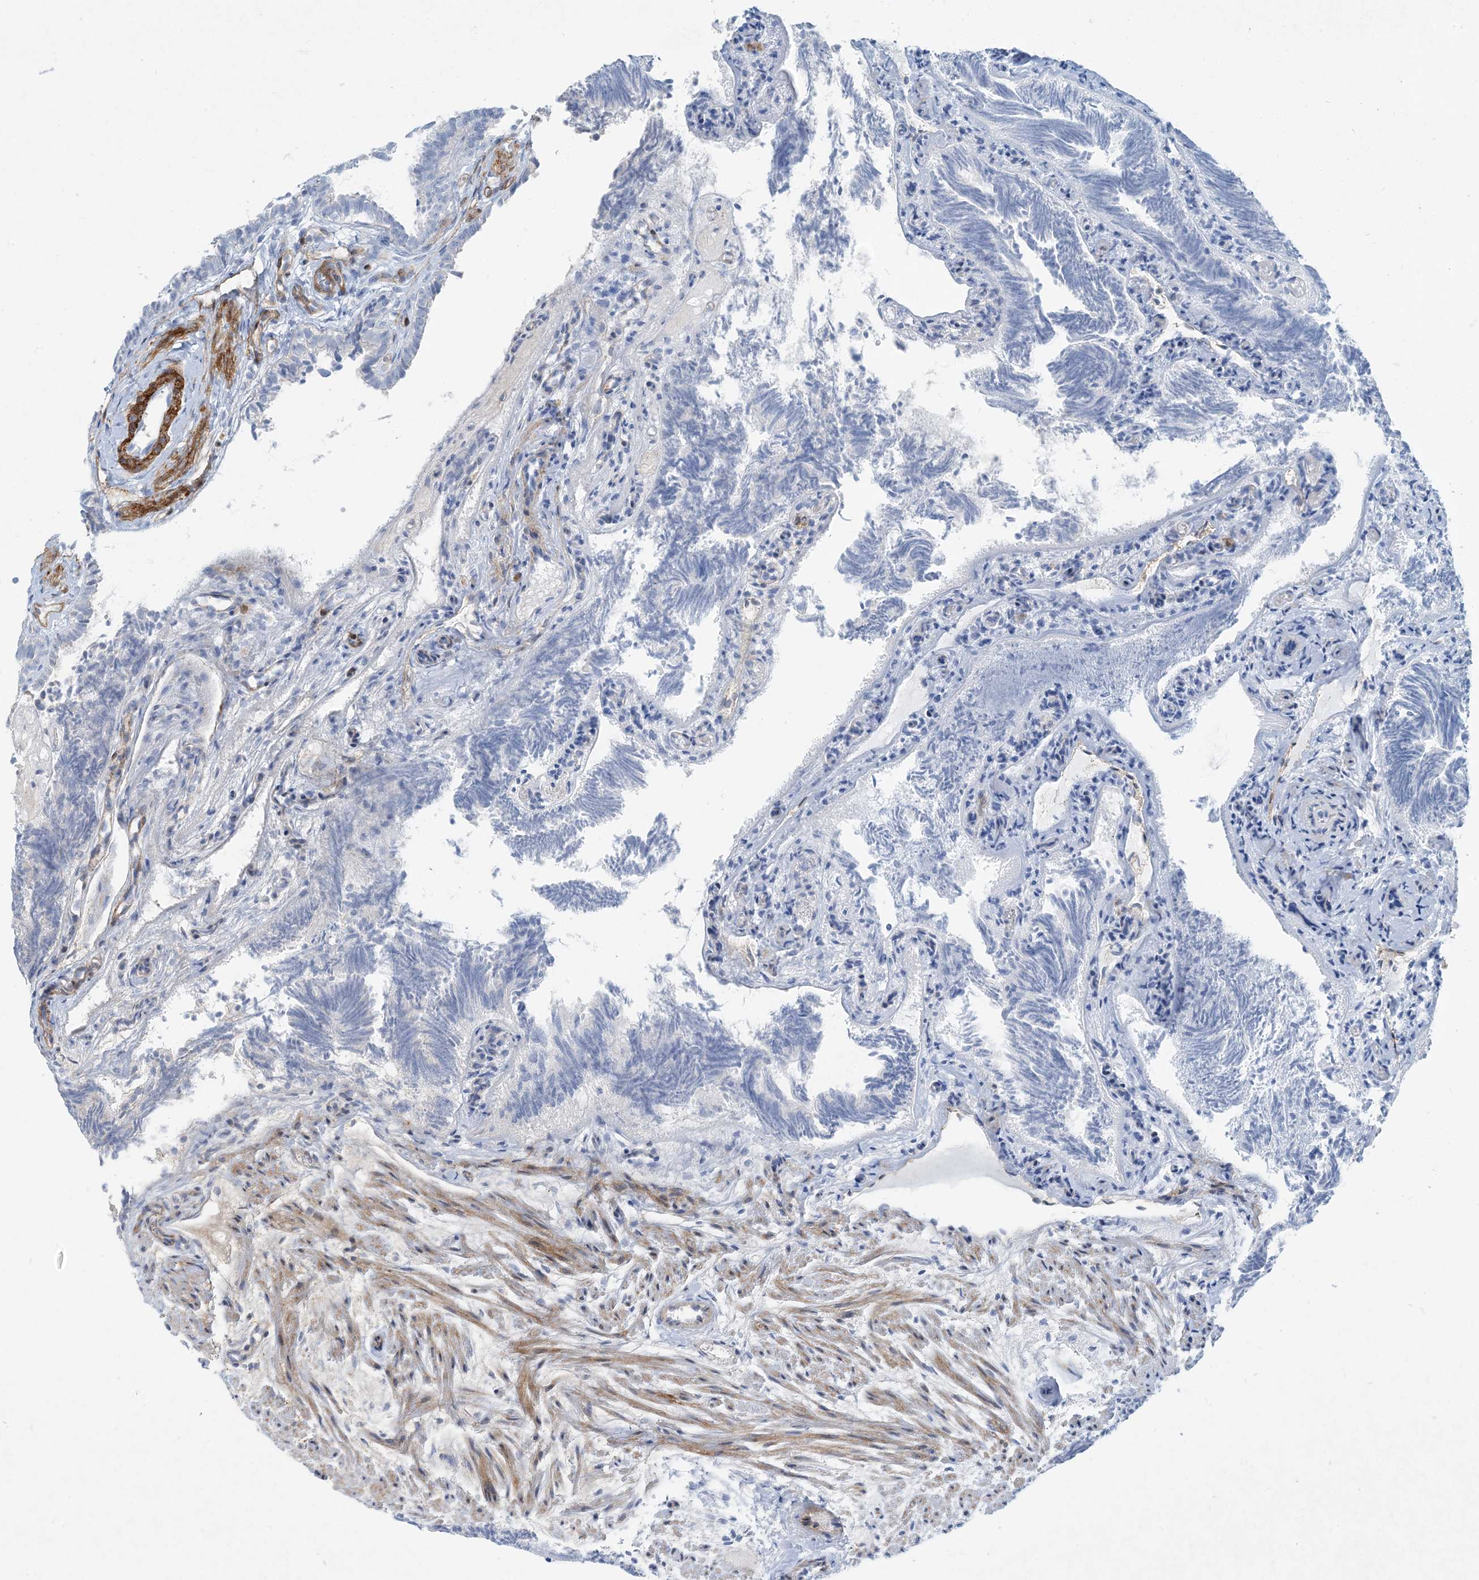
{"staining": {"intensity": "negative", "quantity": "none", "location": "none"}, "tissue": "fallopian tube", "cell_type": "Glandular cells", "image_type": "normal", "snomed": [{"axis": "morphology", "description": "Normal tissue, NOS"}, {"axis": "topography", "description": "Fallopian tube"}], "caption": "A photomicrograph of human fallopian tube is negative for staining in glandular cells. Brightfield microscopy of IHC stained with DAB (brown) and hematoxylin (blue), captured at high magnification.", "gene": "PGM5", "patient": {"sex": "female", "age": 39}}